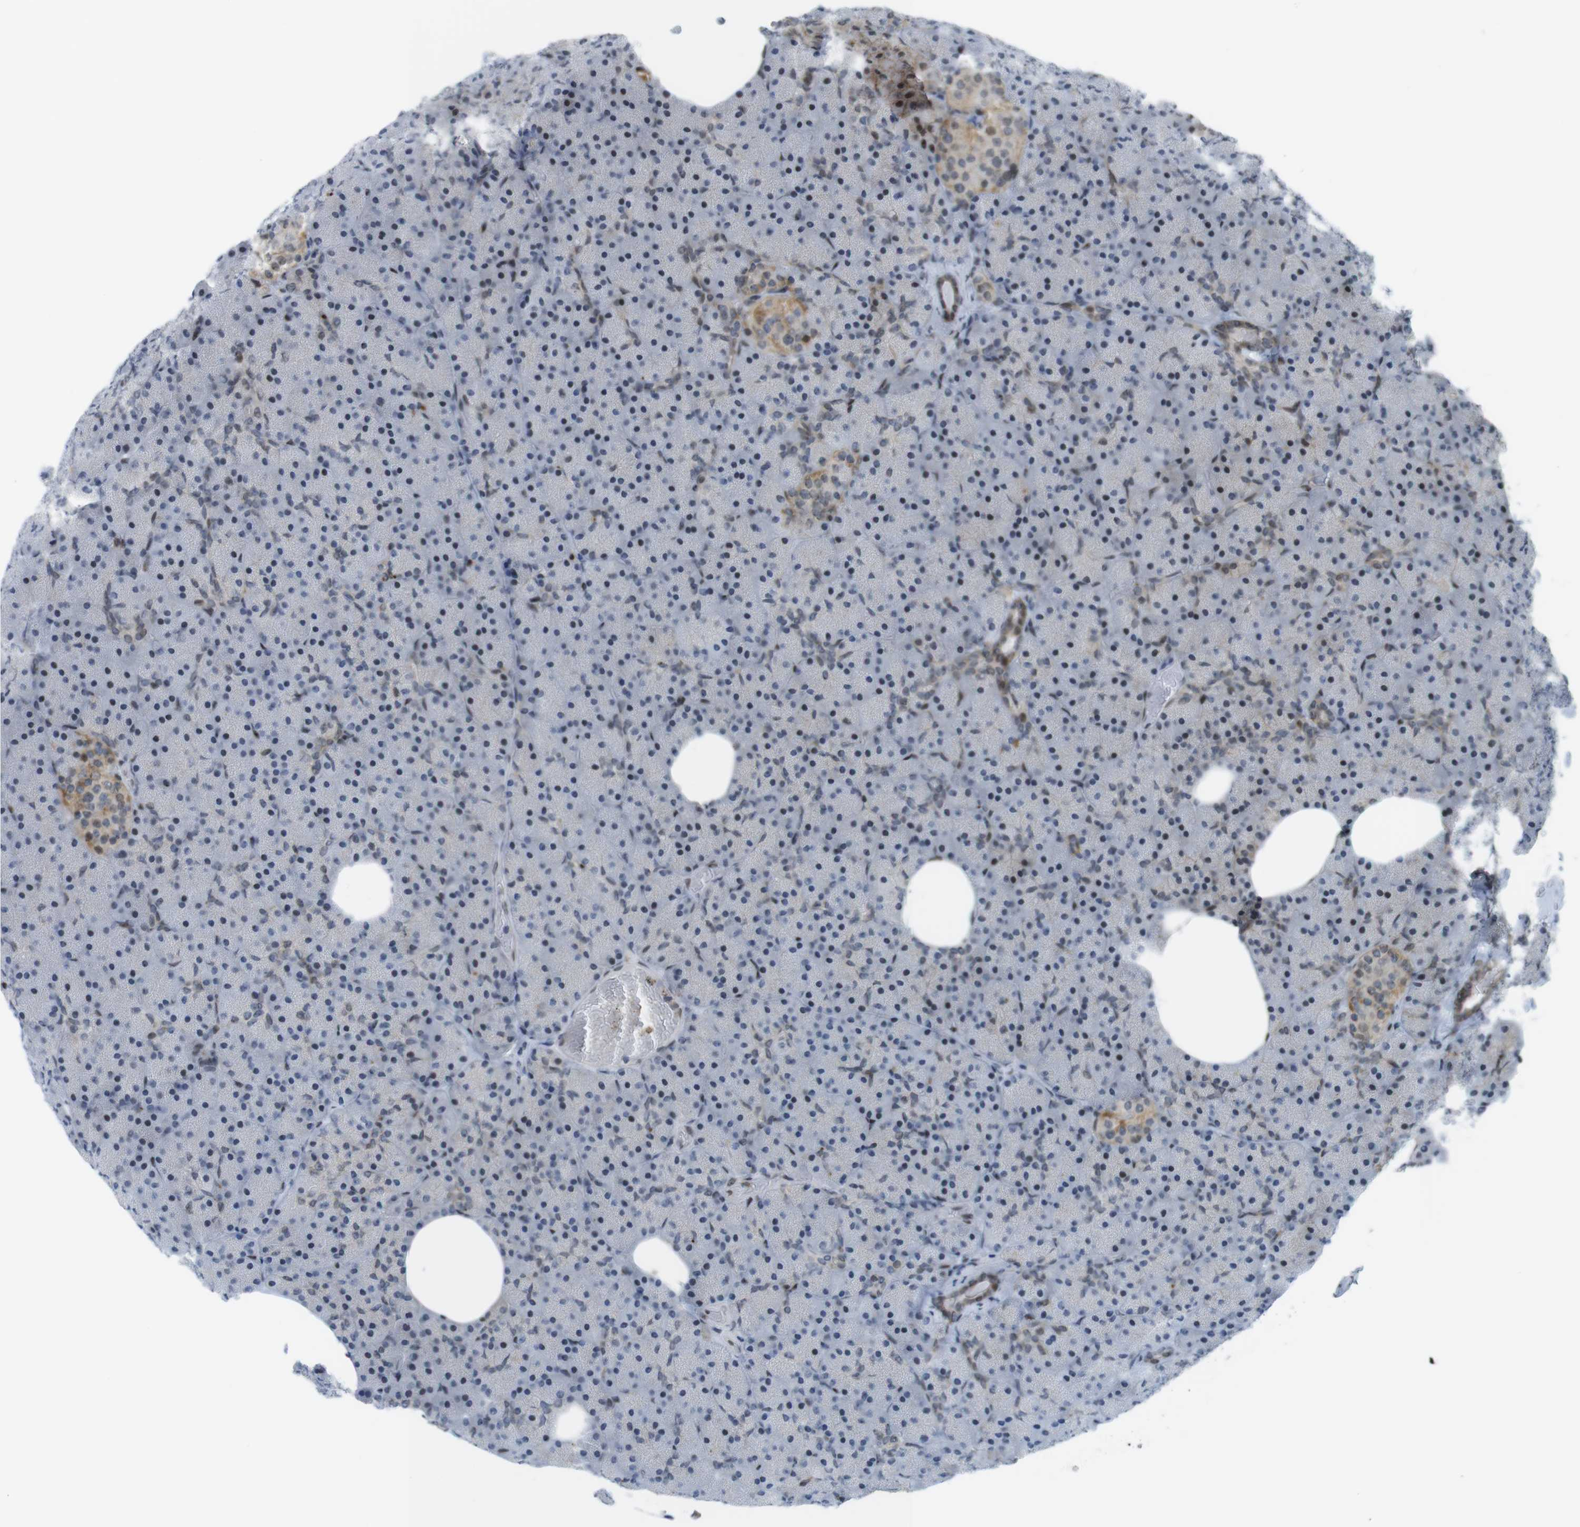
{"staining": {"intensity": "moderate", "quantity": "<25%", "location": "cytoplasmic/membranous,nuclear"}, "tissue": "pancreas", "cell_type": "Exocrine glandular cells", "image_type": "normal", "snomed": [{"axis": "morphology", "description": "Normal tissue, NOS"}, {"axis": "topography", "description": "Pancreas"}], "caption": "Exocrine glandular cells exhibit low levels of moderate cytoplasmic/membranous,nuclear positivity in approximately <25% of cells in benign pancreas.", "gene": "UBB", "patient": {"sex": "female", "age": 35}}